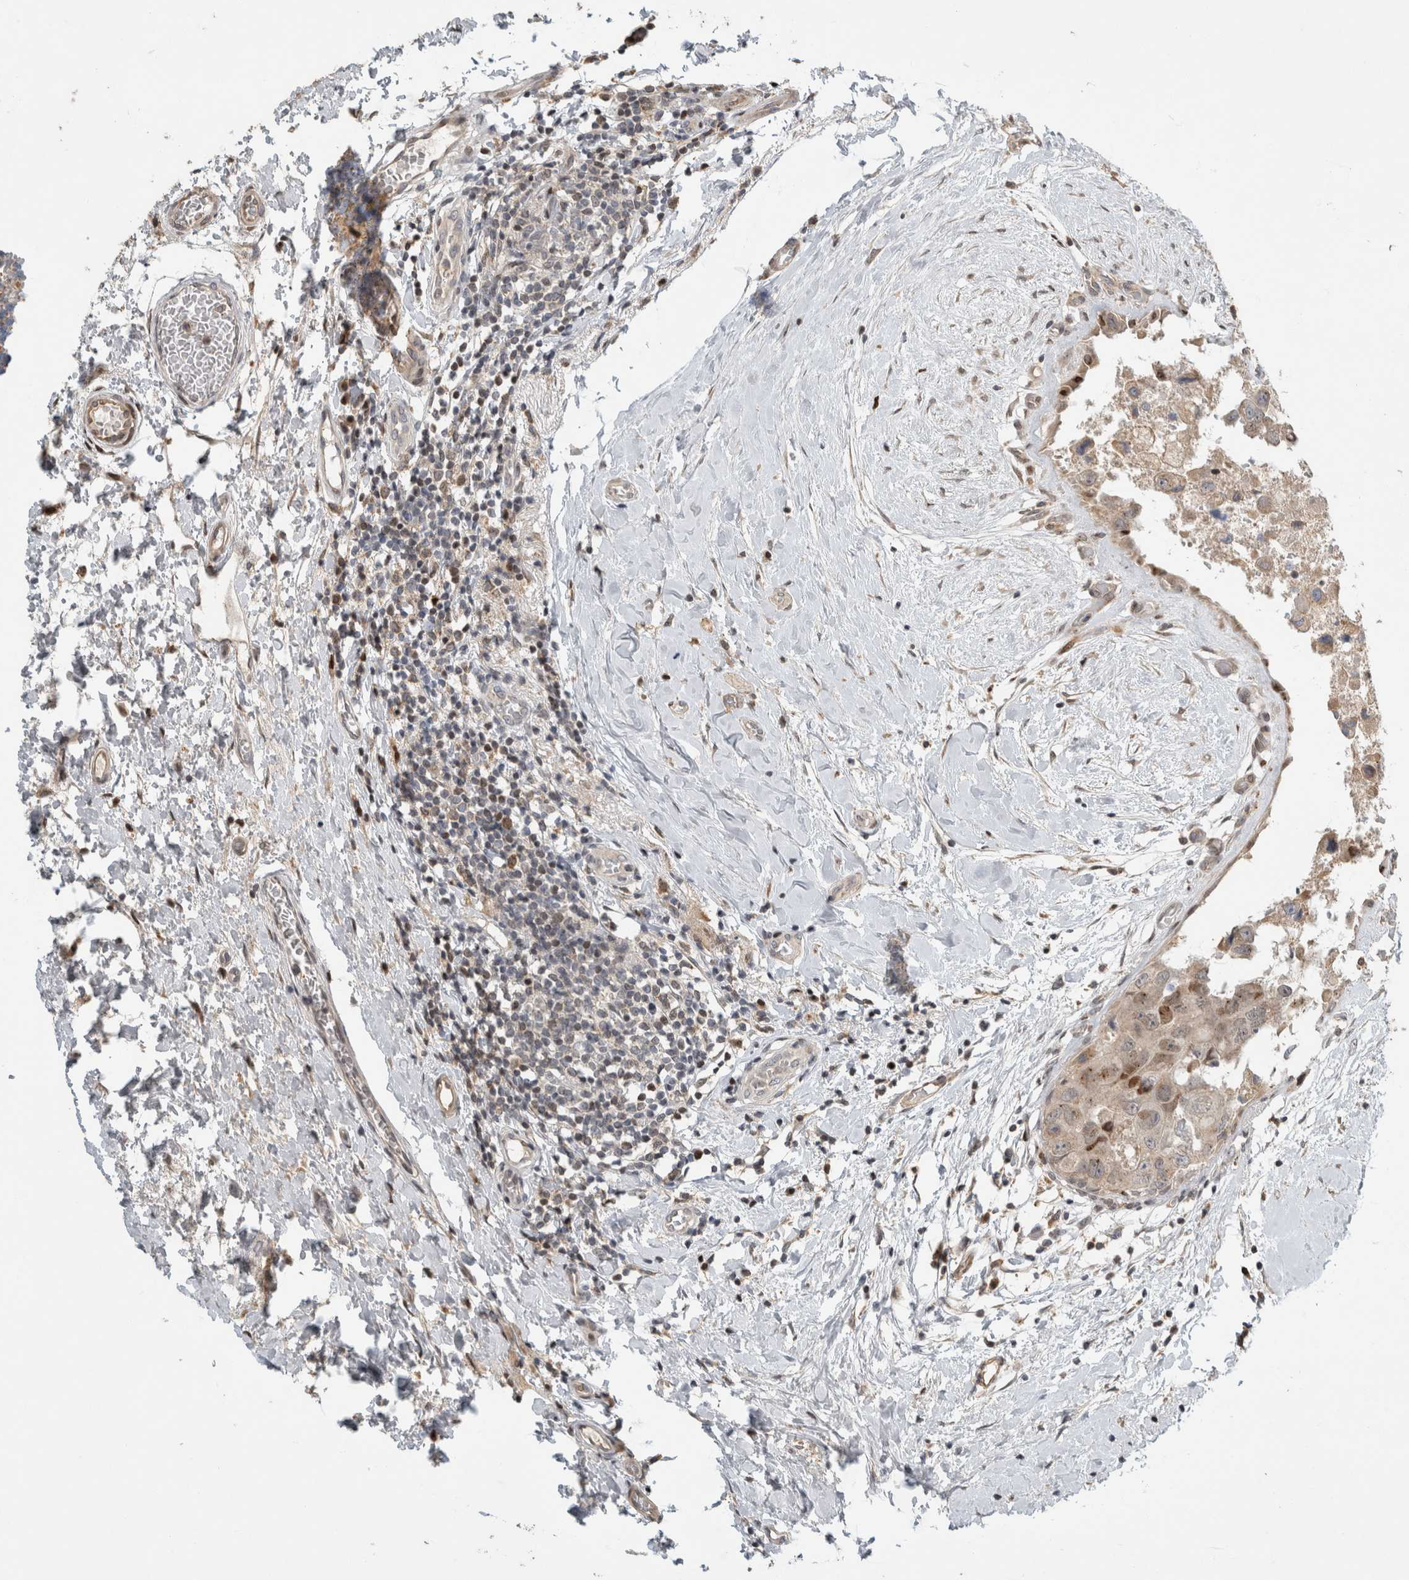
{"staining": {"intensity": "strong", "quantity": "<25%", "location": "nuclear"}, "tissue": "breast cancer", "cell_type": "Tumor cells", "image_type": "cancer", "snomed": [{"axis": "morphology", "description": "Duct carcinoma"}, {"axis": "topography", "description": "Breast"}], "caption": "The image demonstrates immunohistochemical staining of breast infiltrating ductal carcinoma. There is strong nuclear positivity is identified in about <25% of tumor cells.", "gene": "C8orf58", "patient": {"sex": "female", "age": 62}}